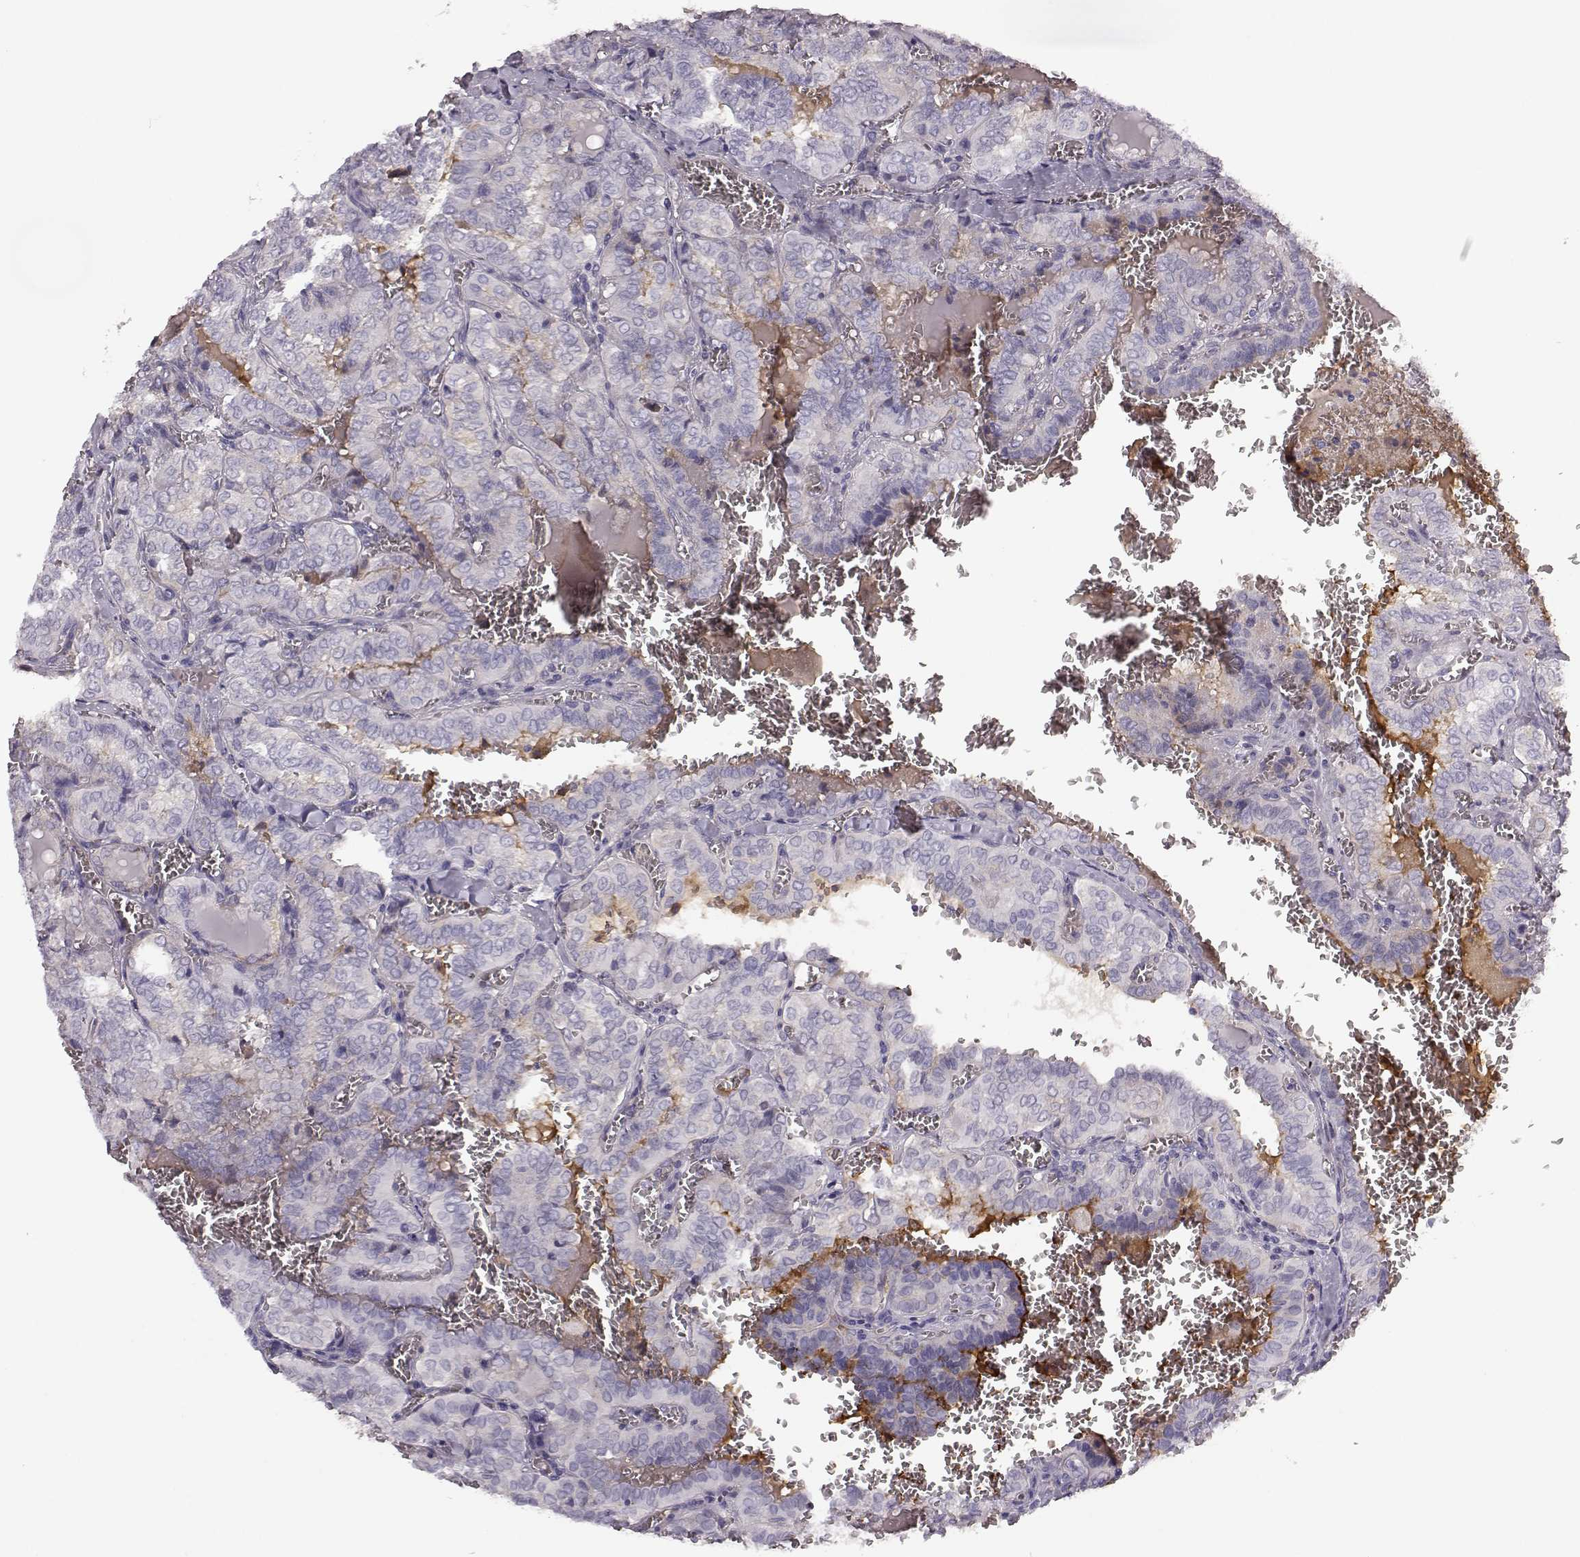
{"staining": {"intensity": "negative", "quantity": "none", "location": "none"}, "tissue": "thyroid cancer", "cell_type": "Tumor cells", "image_type": "cancer", "snomed": [{"axis": "morphology", "description": "Papillary adenocarcinoma, NOS"}, {"axis": "topography", "description": "Thyroid gland"}], "caption": "Immunohistochemistry histopathology image of neoplastic tissue: human thyroid cancer (papillary adenocarcinoma) stained with DAB demonstrates no significant protein expression in tumor cells.", "gene": "TRIM69", "patient": {"sex": "female", "age": 41}}